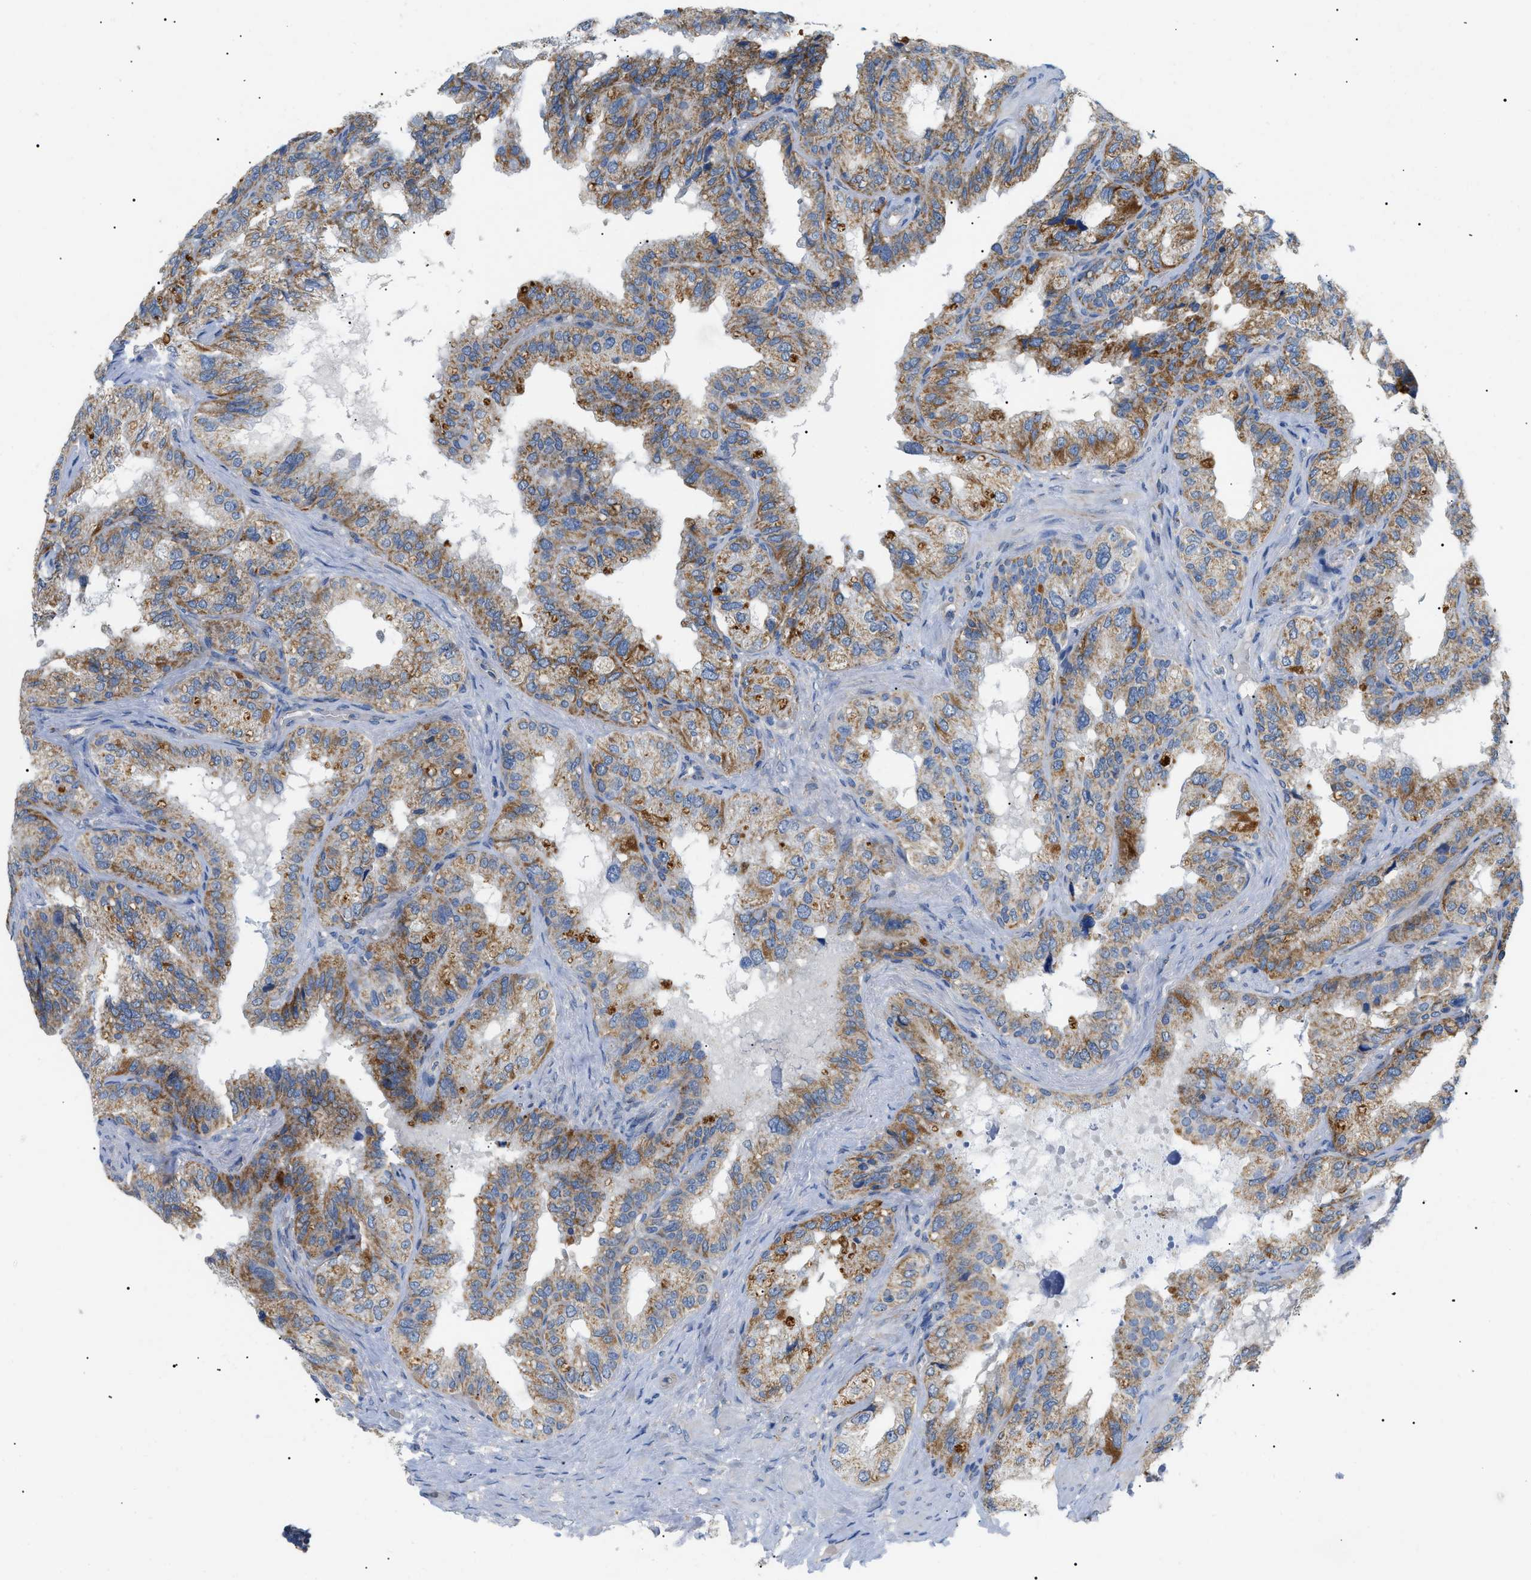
{"staining": {"intensity": "moderate", "quantity": ">75%", "location": "cytoplasmic/membranous"}, "tissue": "seminal vesicle", "cell_type": "Glandular cells", "image_type": "normal", "snomed": [{"axis": "morphology", "description": "Normal tissue, NOS"}, {"axis": "topography", "description": "Seminal veicle"}], "caption": "Unremarkable seminal vesicle was stained to show a protein in brown. There is medium levels of moderate cytoplasmic/membranous positivity in about >75% of glandular cells. The staining is performed using DAB (3,3'-diaminobenzidine) brown chromogen to label protein expression. The nuclei are counter-stained blue using hematoxylin.", "gene": "TOMM6", "patient": {"sex": "male", "age": 68}}